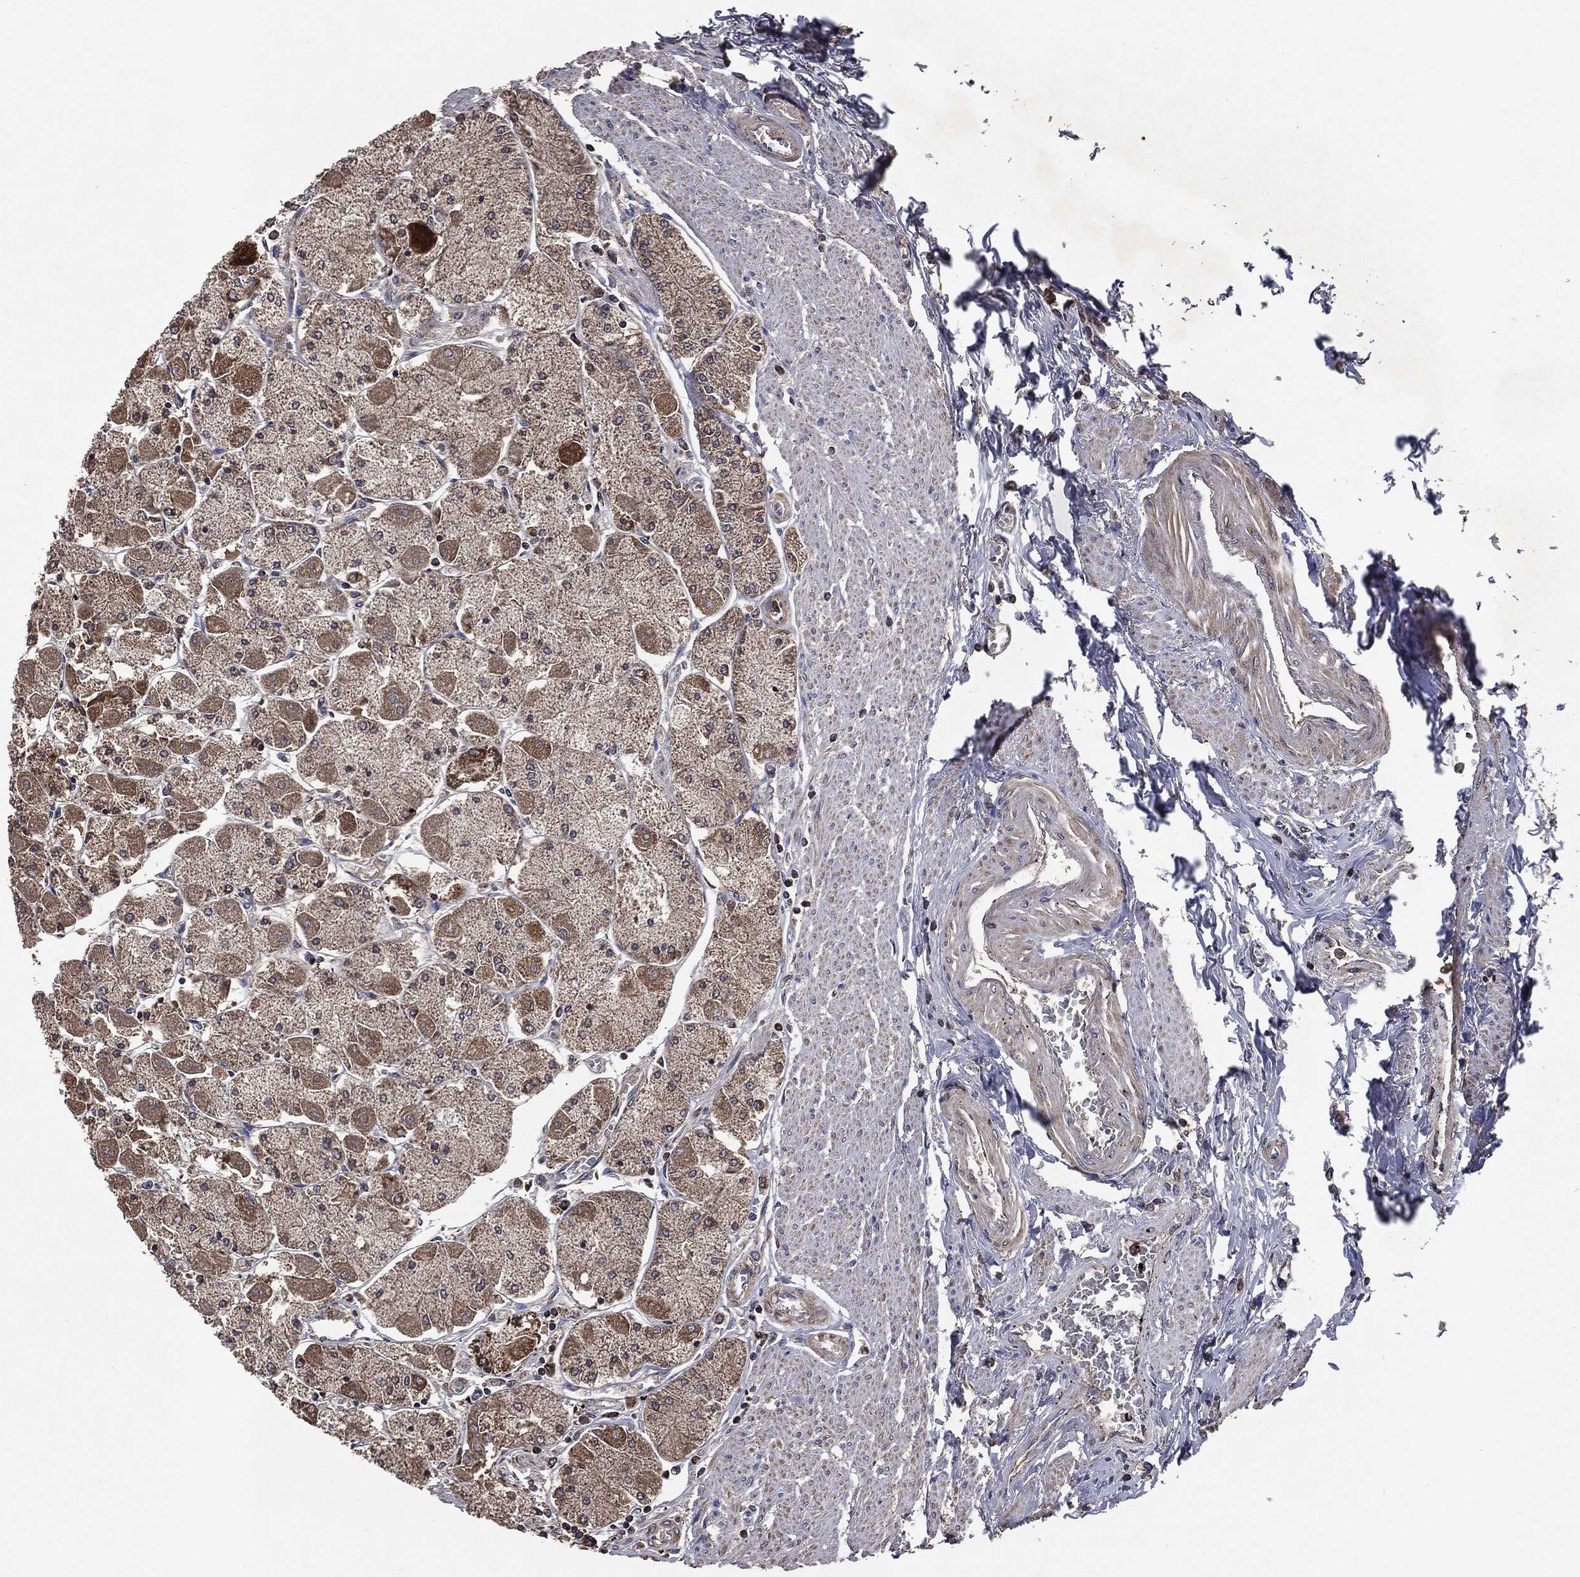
{"staining": {"intensity": "moderate", "quantity": "25%-75%", "location": "cytoplasmic/membranous"}, "tissue": "stomach", "cell_type": "Glandular cells", "image_type": "normal", "snomed": [{"axis": "morphology", "description": "Normal tissue, NOS"}, {"axis": "topography", "description": "Stomach"}], "caption": "Protein expression analysis of unremarkable human stomach reveals moderate cytoplasmic/membranous staining in about 25%-75% of glandular cells.", "gene": "MAPK6", "patient": {"sex": "male", "age": 70}}